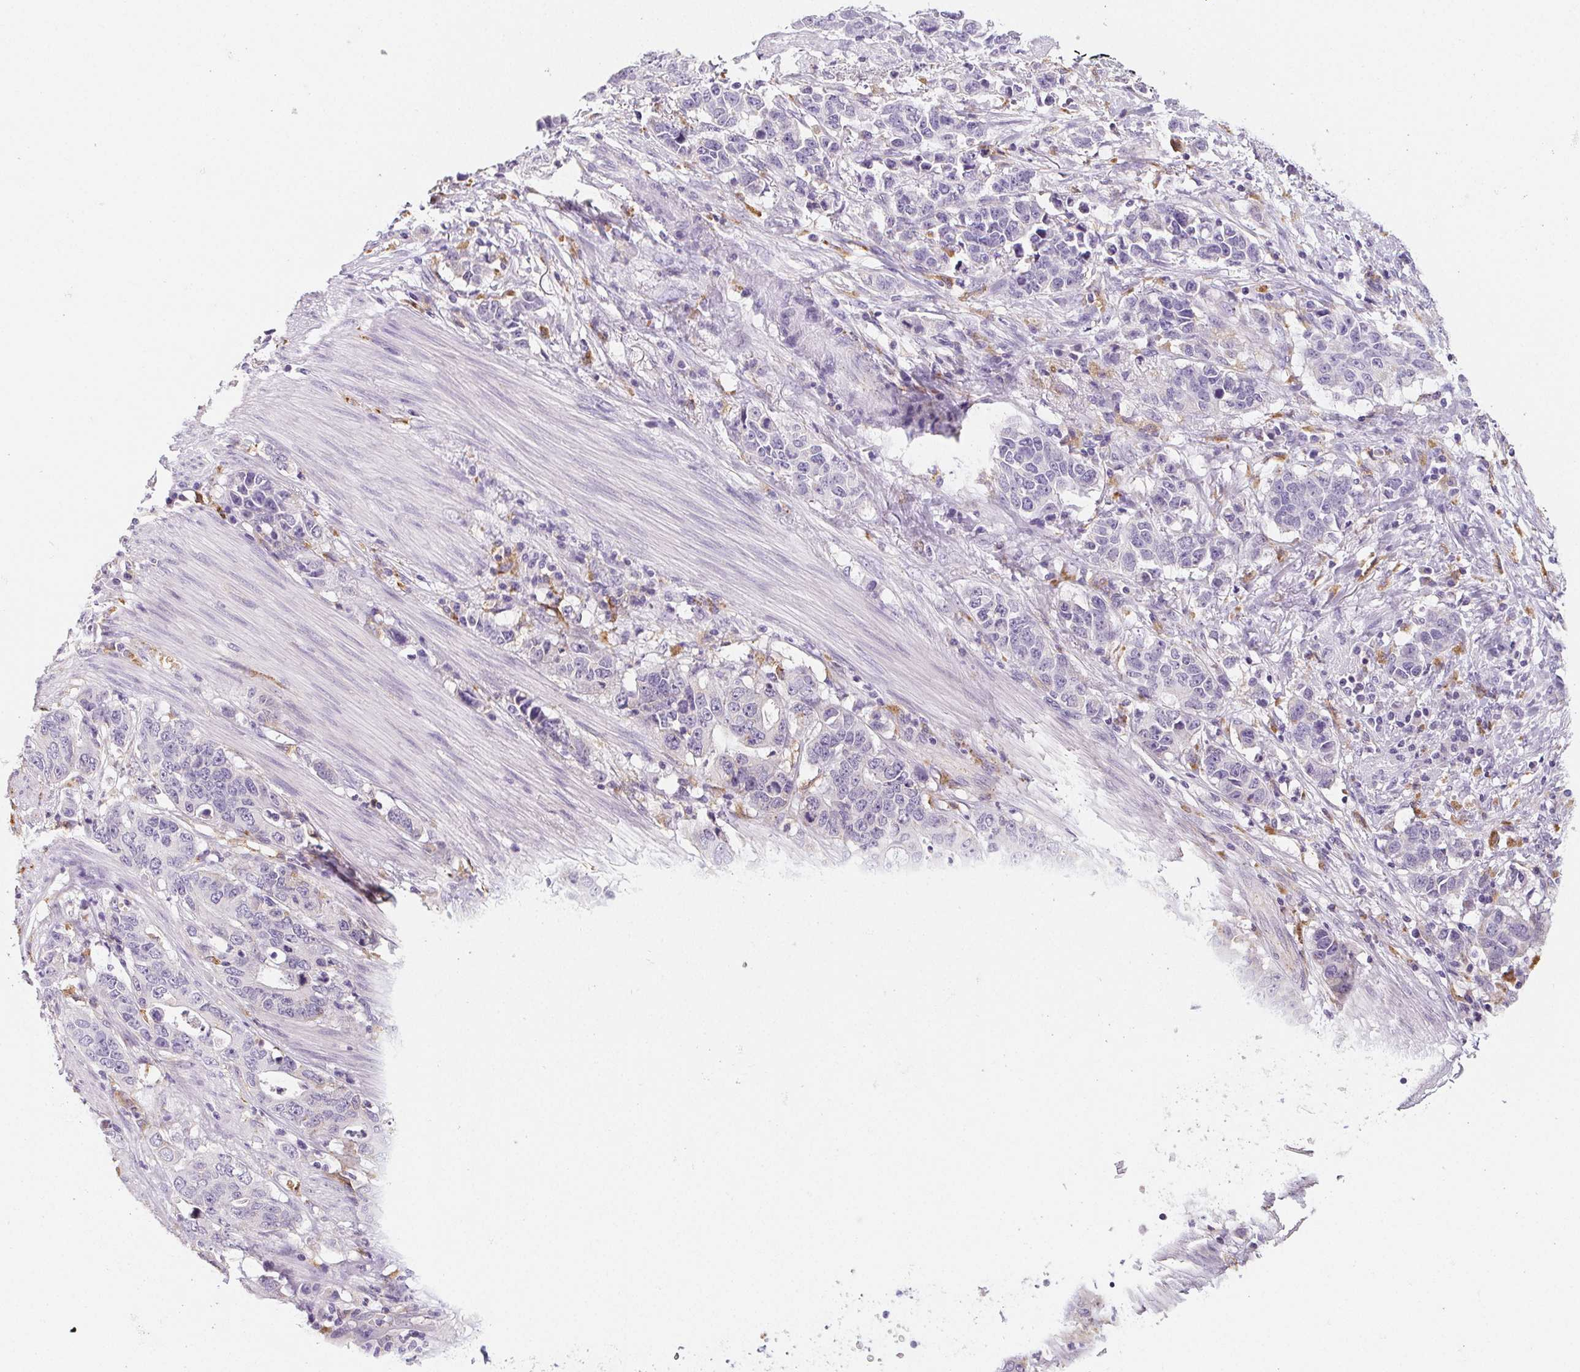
{"staining": {"intensity": "negative", "quantity": "none", "location": "none"}, "tissue": "stomach cancer", "cell_type": "Tumor cells", "image_type": "cancer", "snomed": [{"axis": "morphology", "description": "Adenocarcinoma, NOS"}, {"axis": "topography", "description": "Stomach, upper"}], "caption": "A histopathology image of human stomach adenocarcinoma is negative for staining in tumor cells. Brightfield microscopy of immunohistochemistry stained with DAB (3,3'-diaminobenzidine) (brown) and hematoxylin (blue), captured at high magnification.", "gene": "LIPA", "patient": {"sex": "male", "age": 69}}